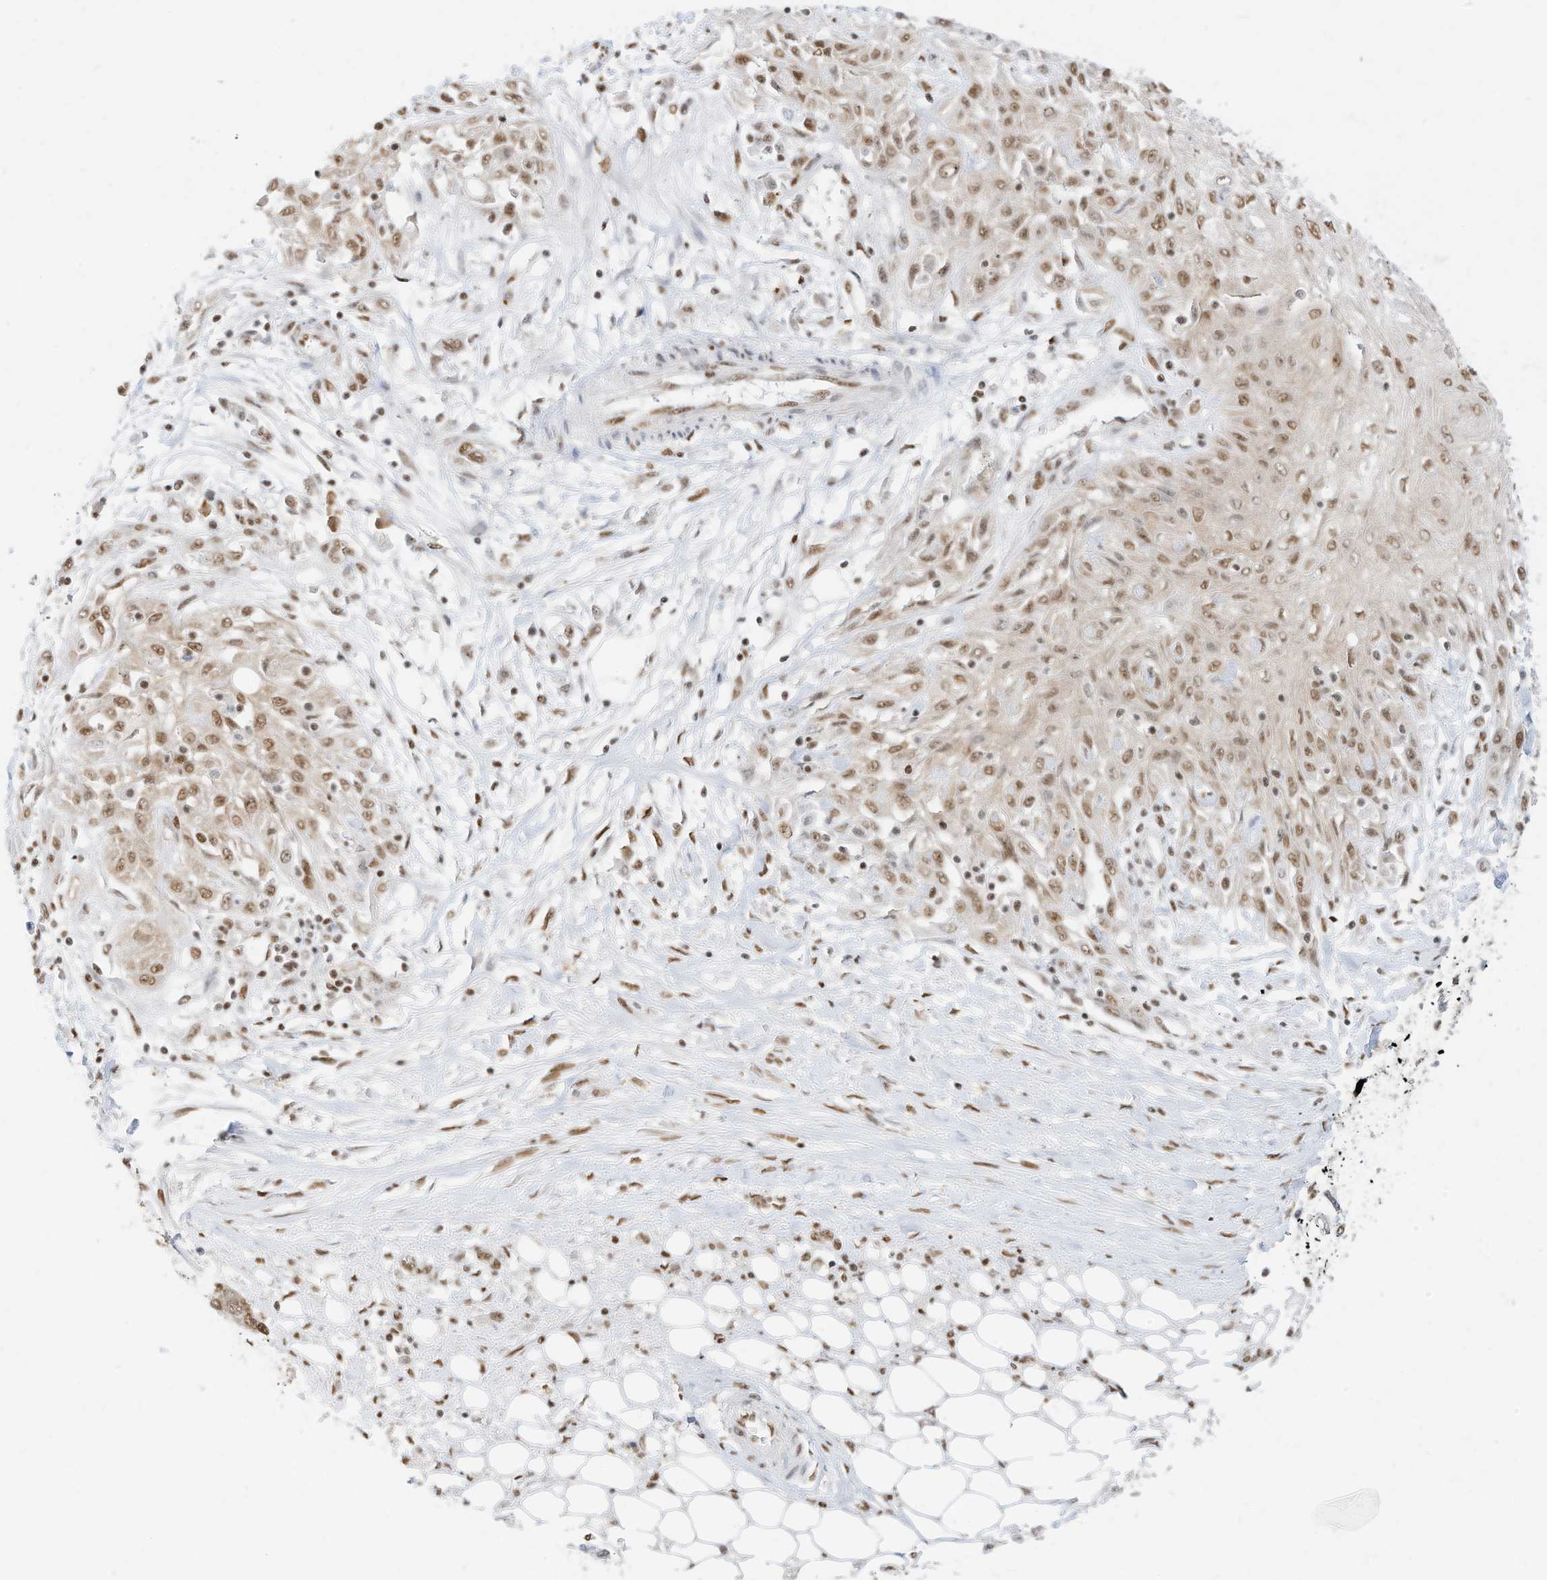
{"staining": {"intensity": "moderate", "quantity": ">75%", "location": "nuclear"}, "tissue": "skin cancer", "cell_type": "Tumor cells", "image_type": "cancer", "snomed": [{"axis": "morphology", "description": "Squamous cell carcinoma, NOS"}, {"axis": "morphology", "description": "Squamous cell carcinoma, metastatic, NOS"}, {"axis": "topography", "description": "Skin"}, {"axis": "topography", "description": "Lymph node"}], "caption": "Tumor cells exhibit medium levels of moderate nuclear expression in approximately >75% of cells in human skin cancer.", "gene": "NHSL1", "patient": {"sex": "male", "age": 75}}